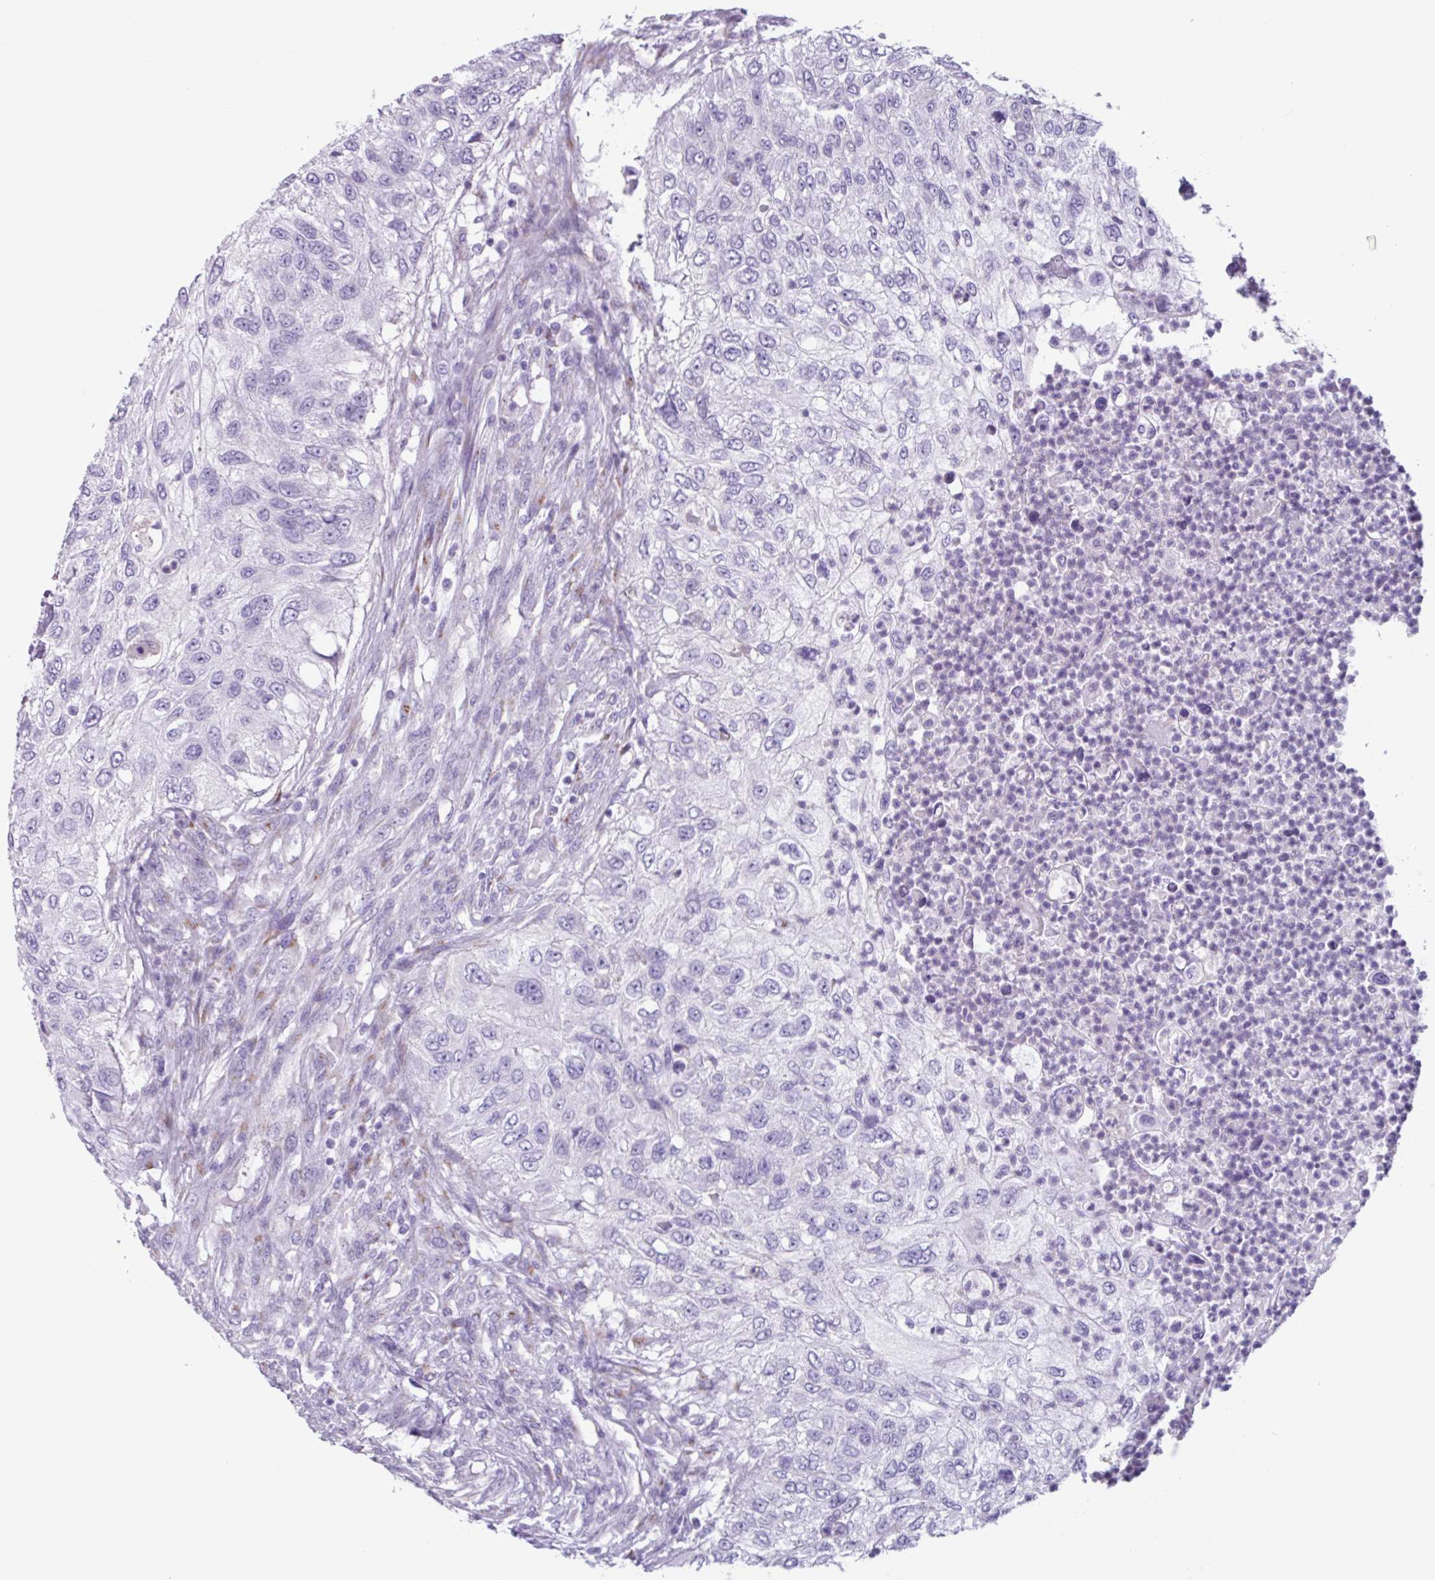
{"staining": {"intensity": "negative", "quantity": "none", "location": "none"}, "tissue": "urothelial cancer", "cell_type": "Tumor cells", "image_type": "cancer", "snomed": [{"axis": "morphology", "description": "Urothelial carcinoma, High grade"}, {"axis": "topography", "description": "Urinary bladder"}], "caption": "Immunohistochemical staining of human urothelial cancer demonstrates no significant positivity in tumor cells.", "gene": "ADGRE1", "patient": {"sex": "female", "age": 60}}